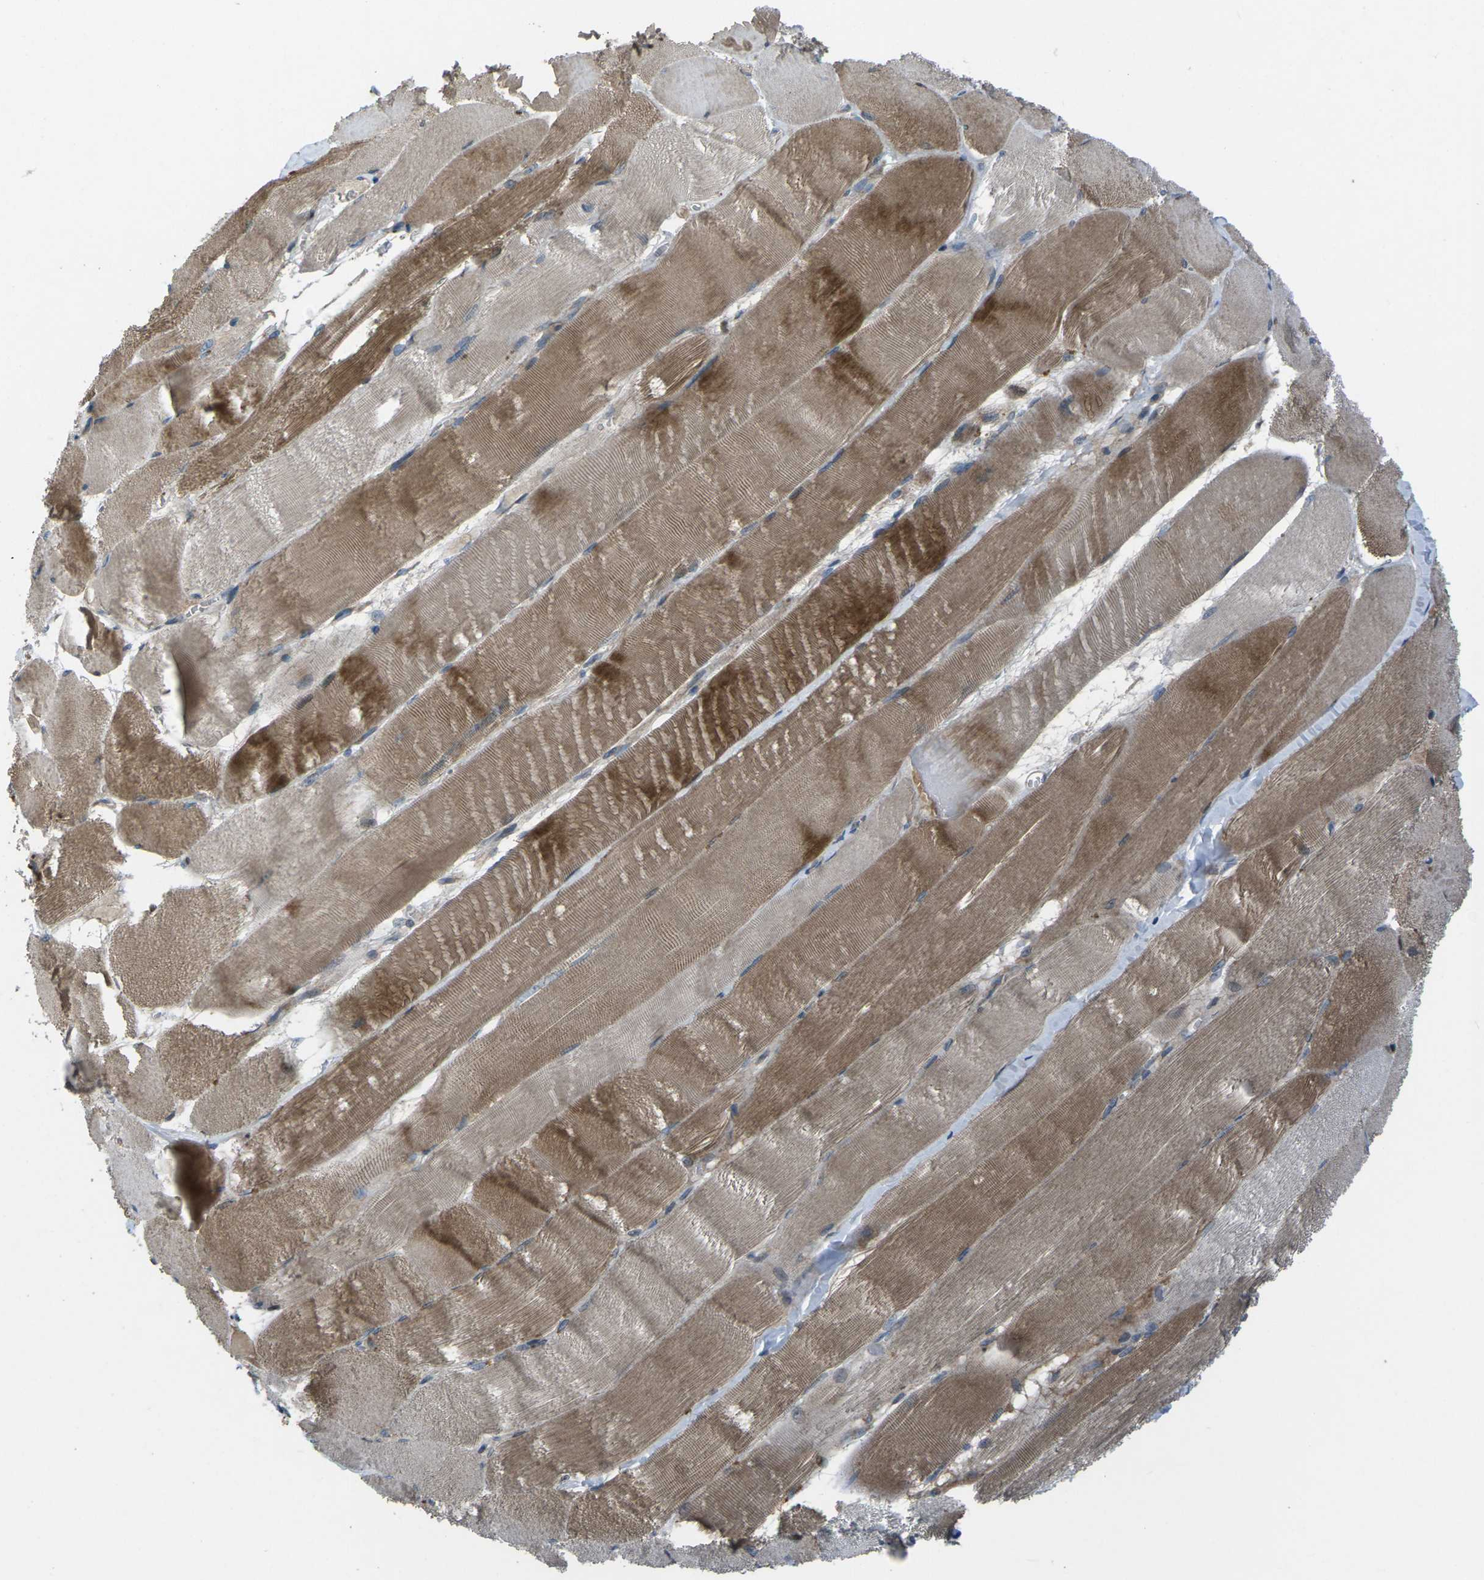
{"staining": {"intensity": "moderate", "quantity": "25%-75%", "location": "cytoplasmic/membranous"}, "tissue": "skeletal muscle", "cell_type": "Myocytes", "image_type": "normal", "snomed": [{"axis": "morphology", "description": "Normal tissue, NOS"}, {"axis": "morphology", "description": "Squamous cell carcinoma, NOS"}, {"axis": "topography", "description": "Skeletal muscle"}], "caption": "An image of human skeletal muscle stained for a protein displays moderate cytoplasmic/membranous brown staining in myocytes.", "gene": "EDNRA", "patient": {"sex": "male", "age": 51}}